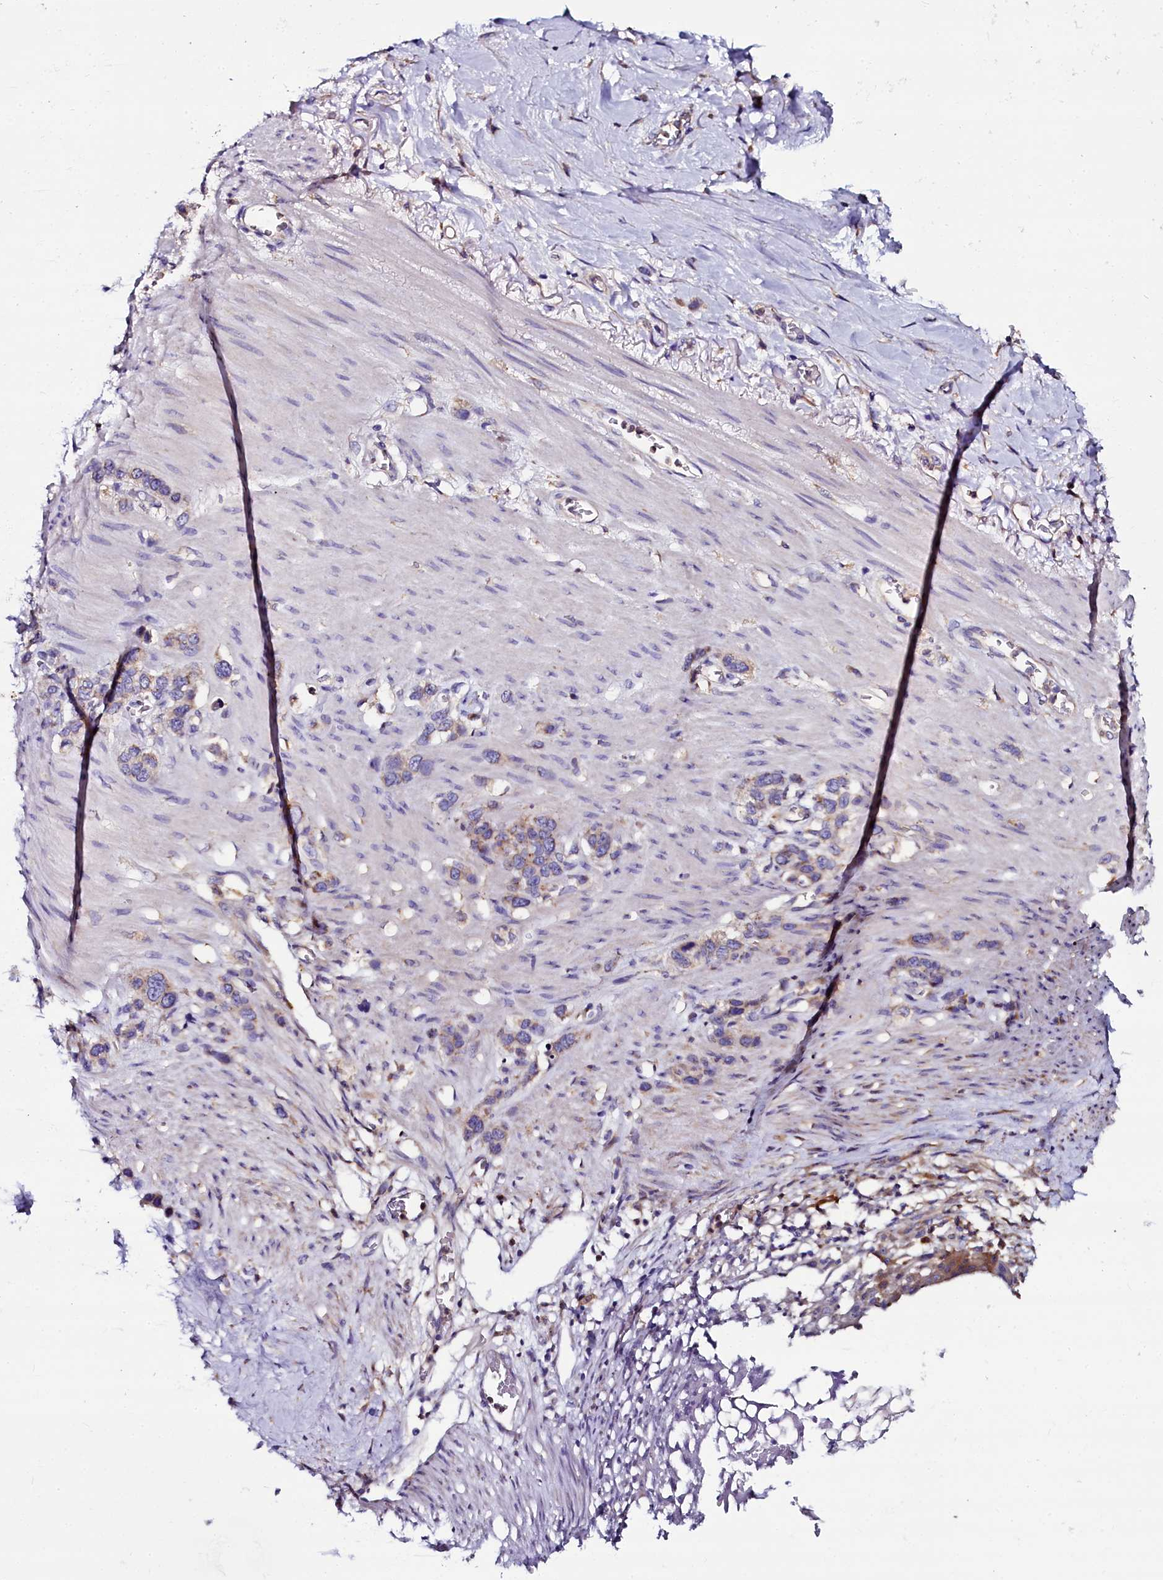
{"staining": {"intensity": "weak", "quantity": "<25%", "location": "cytoplasmic/membranous"}, "tissue": "stomach cancer", "cell_type": "Tumor cells", "image_type": "cancer", "snomed": [{"axis": "morphology", "description": "Adenocarcinoma, NOS"}, {"axis": "morphology", "description": "Adenocarcinoma, High grade"}, {"axis": "topography", "description": "Stomach, upper"}, {"axis": "topography", "description": "Stomach, lower"}], "caption": "There is no significant staining in tumor cells of stomach cancer (high-grade adenocarcinoma). The staining is performed using DAB (3,3'-diaminobenzidine) brown chromogen with nuclei counter-stained in using hematoxylin.", "gene": "OTOL1", "patient": {"sex": "female", "age": 65}}